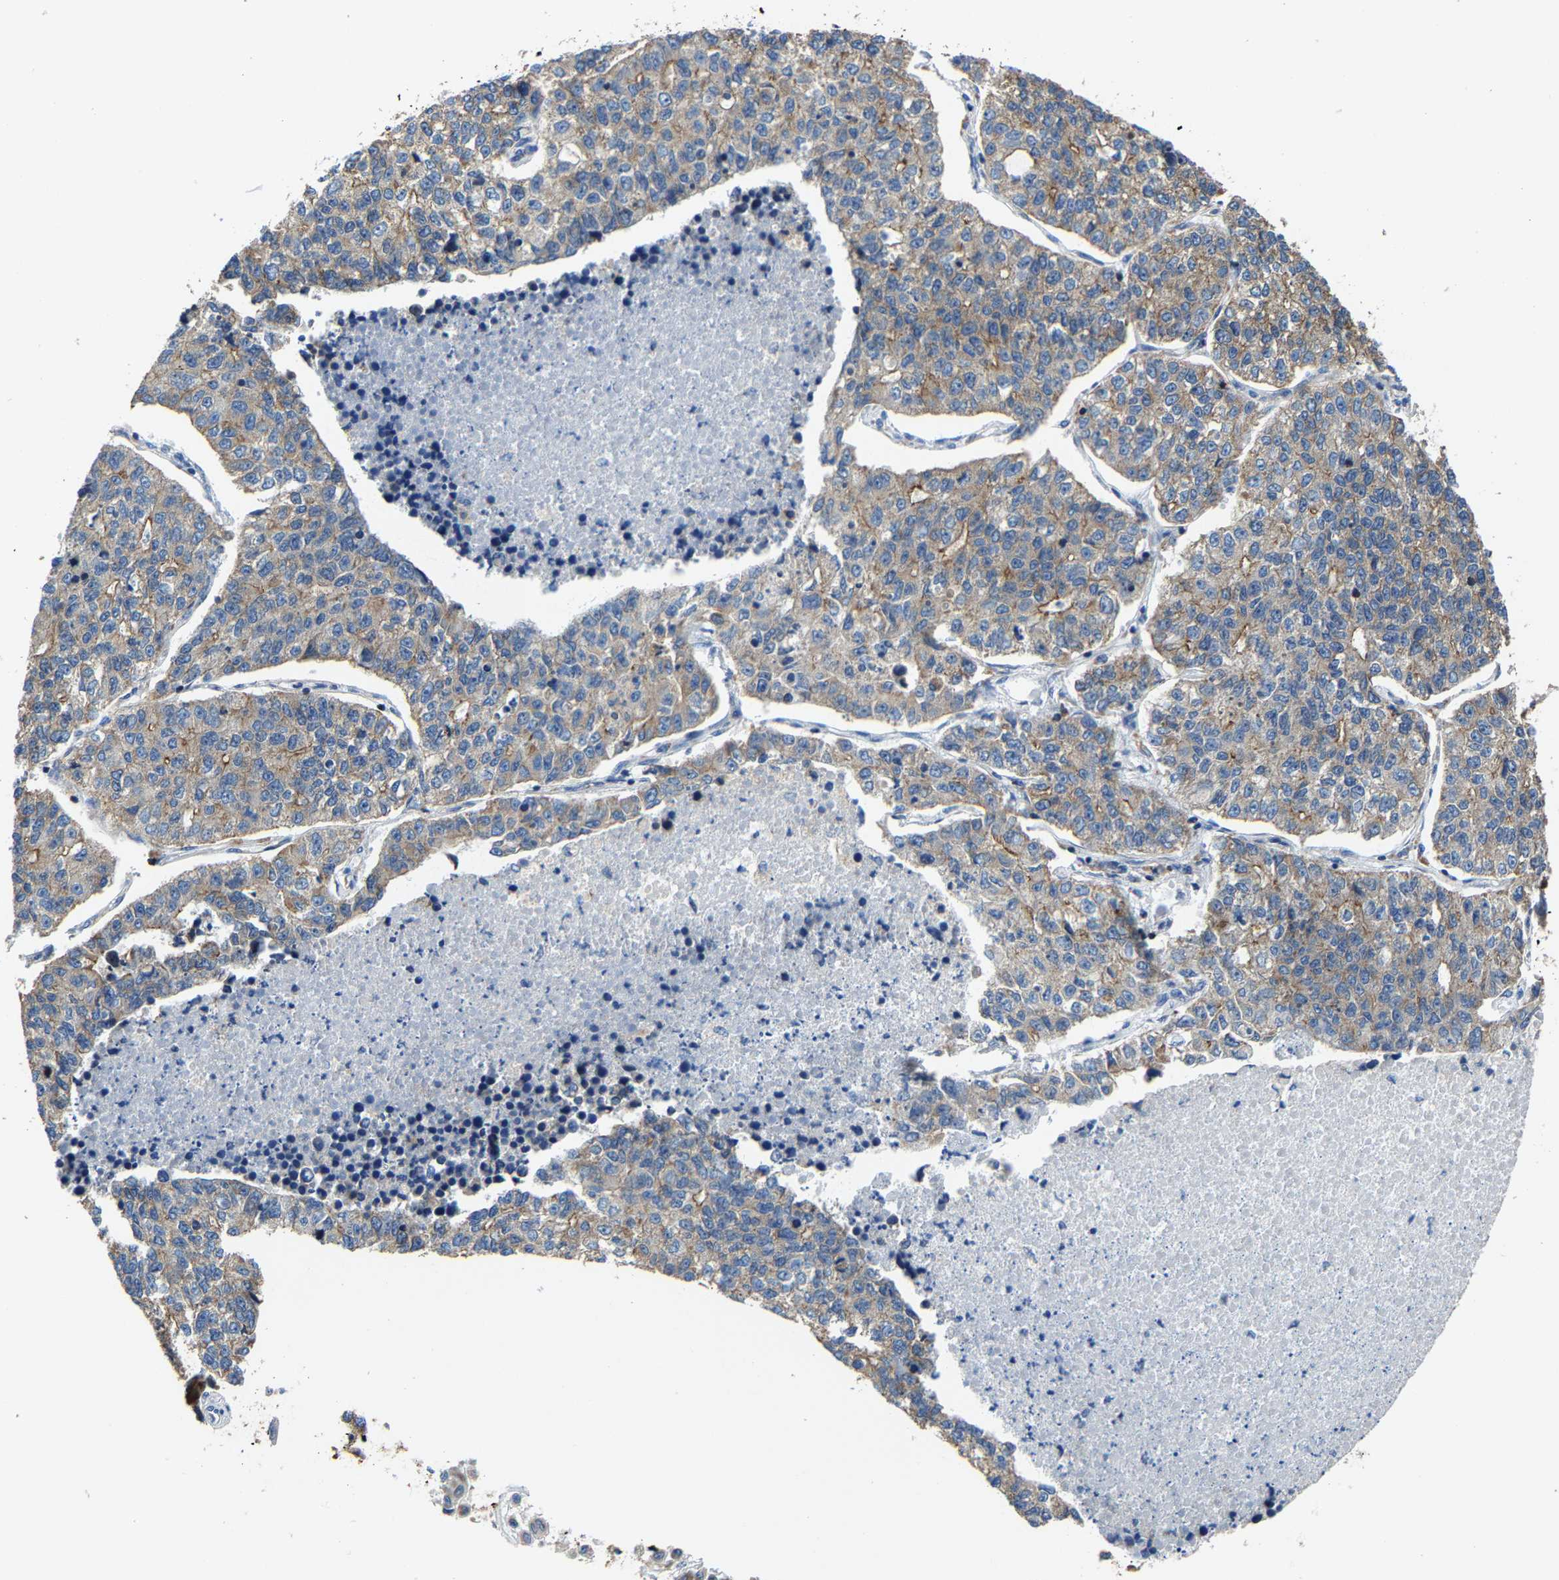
{"staining": {"intensity": "moderate", "quantity": ">75%", "location": "cytoplasmic/membranous"}, "tissue": "lung cancer", "cell_type": "Tumor cells", "image_type": "cancer", "snomed": [{"axis": "morphology", "description": "Adenocarcinoma, NOS"}, {"axis": "topography", "description": "Lung"}], "caption": "This photomicrograph reveals immunohistochemistry staining of lung cancer, with medium moderate cytoplasmic/membranous expression in about >75% of tumor cells.", "gene": "AGK", "patient": {"sex": "male", "age": 49}}